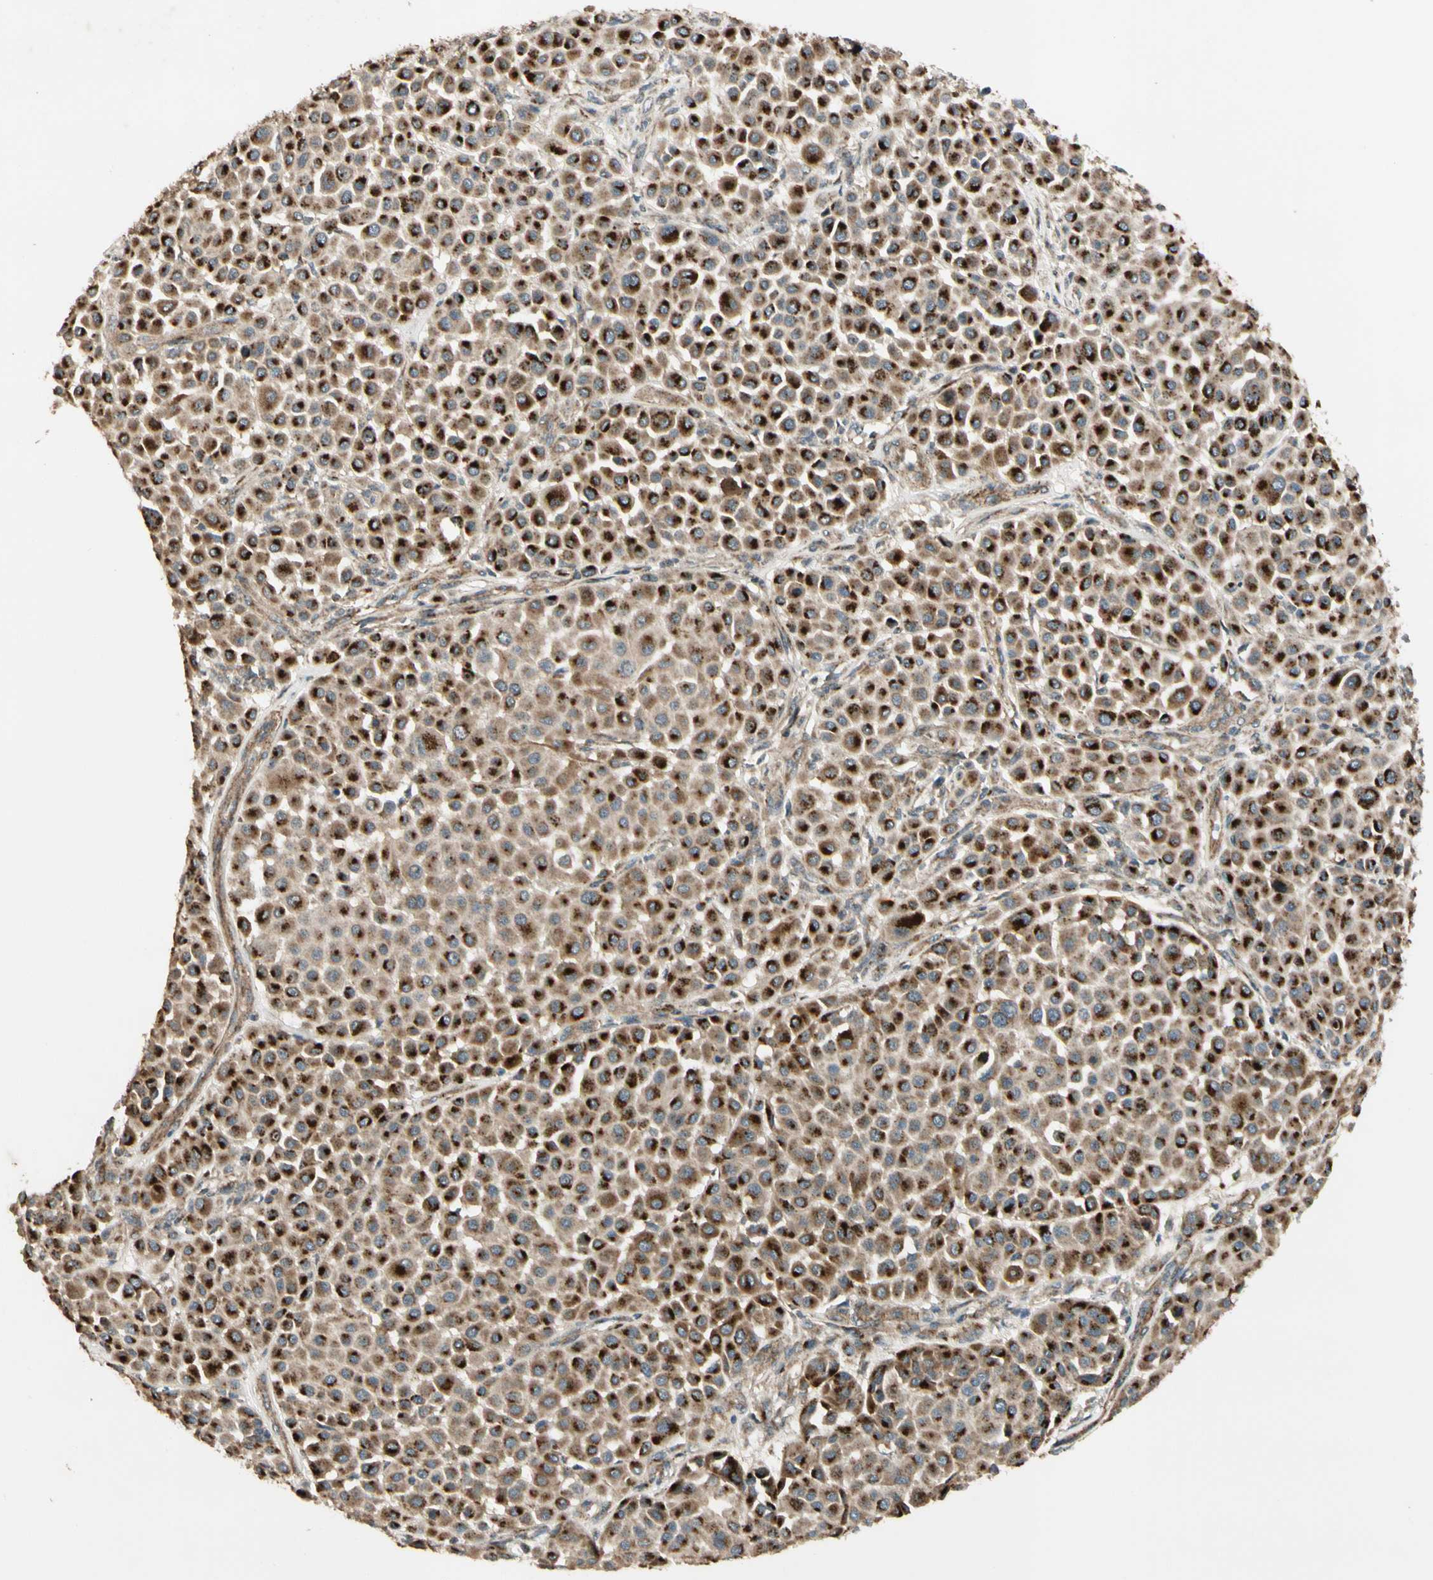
{"staining": {"intensity": "strong", "quantity": ">75%", "location": "cytoplasmic/membranous"}, "tissue": "melanoma", "cell_type": "Tumor cells", "image_type": "cancer", "snomed": [{"axis": "morphology", "description": "Malignant melanoma, Metastatic site"}, {"axis": "topography", "description": "Soft tissue"}], "caption": "Approximately >75% of tumor cells in human malignant melanoma (metastatic site) display strong cytoplasmic/membranous protein positivity as visualized by brown immunohistochemical staining.", "gene": "GCK", "patient": {"sex": "male", "age": 41}}